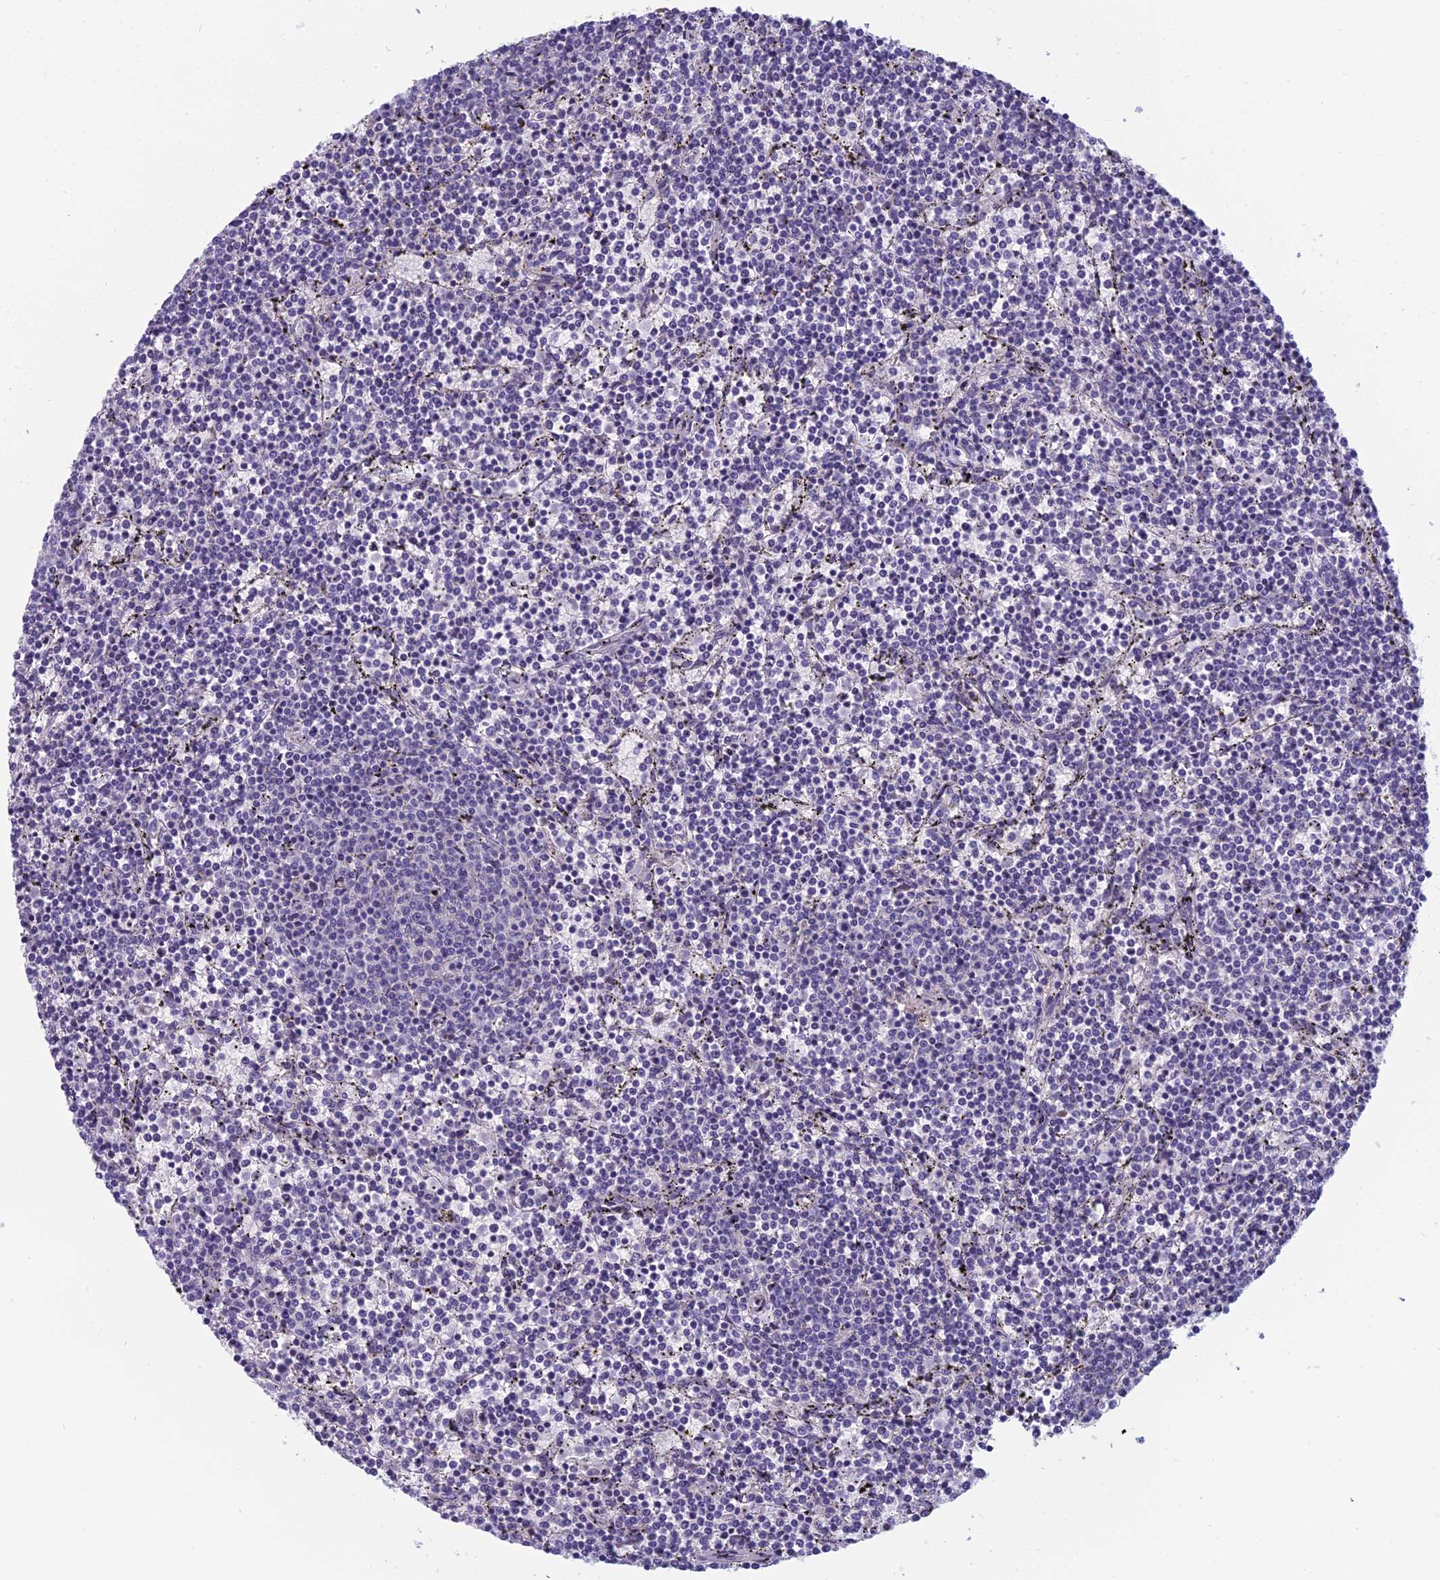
{"staining": {"intensity": "negative", "quantity": "none", "location": "none"}, "tissue": "lymphoma", "cell_type": "Tumor cells", "image_type": "cancer", "snomed": [{"axis": "morphology", "description": "Malignant lymphoma, non-Hodgkin's type, Low grade"}, {"axis": "topography", "description": "Spleen"}], "caption": "Immunohistochemistry image of human lymphoma stained for a protein (brown), which reveals no staining in tumor cells. (Brightfield microscopy of DAB immunohistochemistry (IHC) at high magnification).", "gene": "RBM41", "patient": {"sex": "female", "age": 50}}